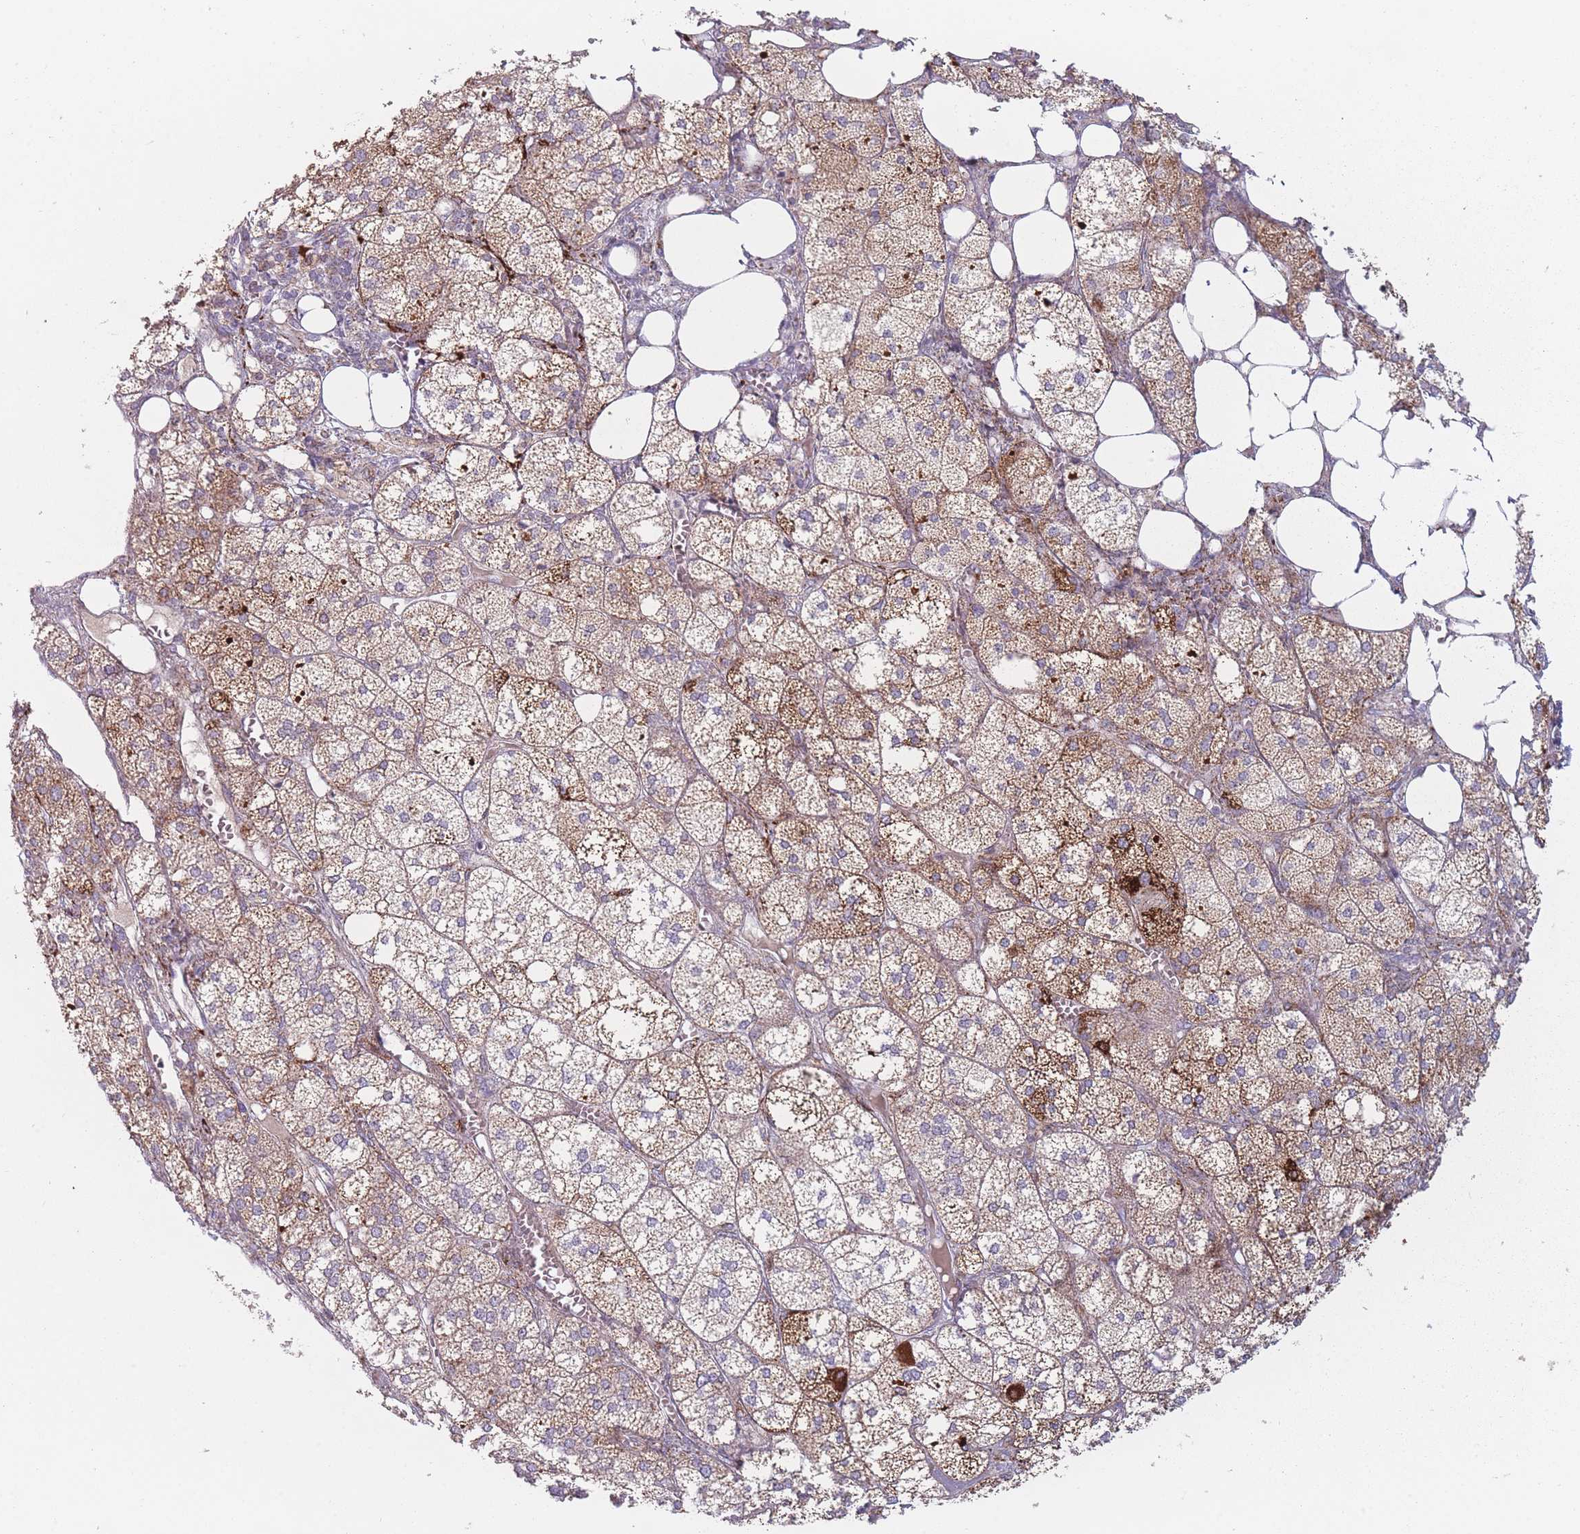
{"staining": {"intensity": "moderate", "quantity": ">75%", "location": "cytoplasmic/membranous"}, "tissue": "adrenal gland", "cell_type": "Glandular cells", "image_type": "normal", "snomed": [{"axis": "morphology", "description": "Normal tissue, NOS"}, {"axis": "topography", "description": "Adrenal gland"}], "caption": "This histopathology image reveals immunohistochemistry staining of benign human adrenal gland, with medium moderate cytoplasmic/membranous positivity in about >75% of glandular cells.", "gene": "PEX11B", "patient": {"sex": "female", "age": 61}}